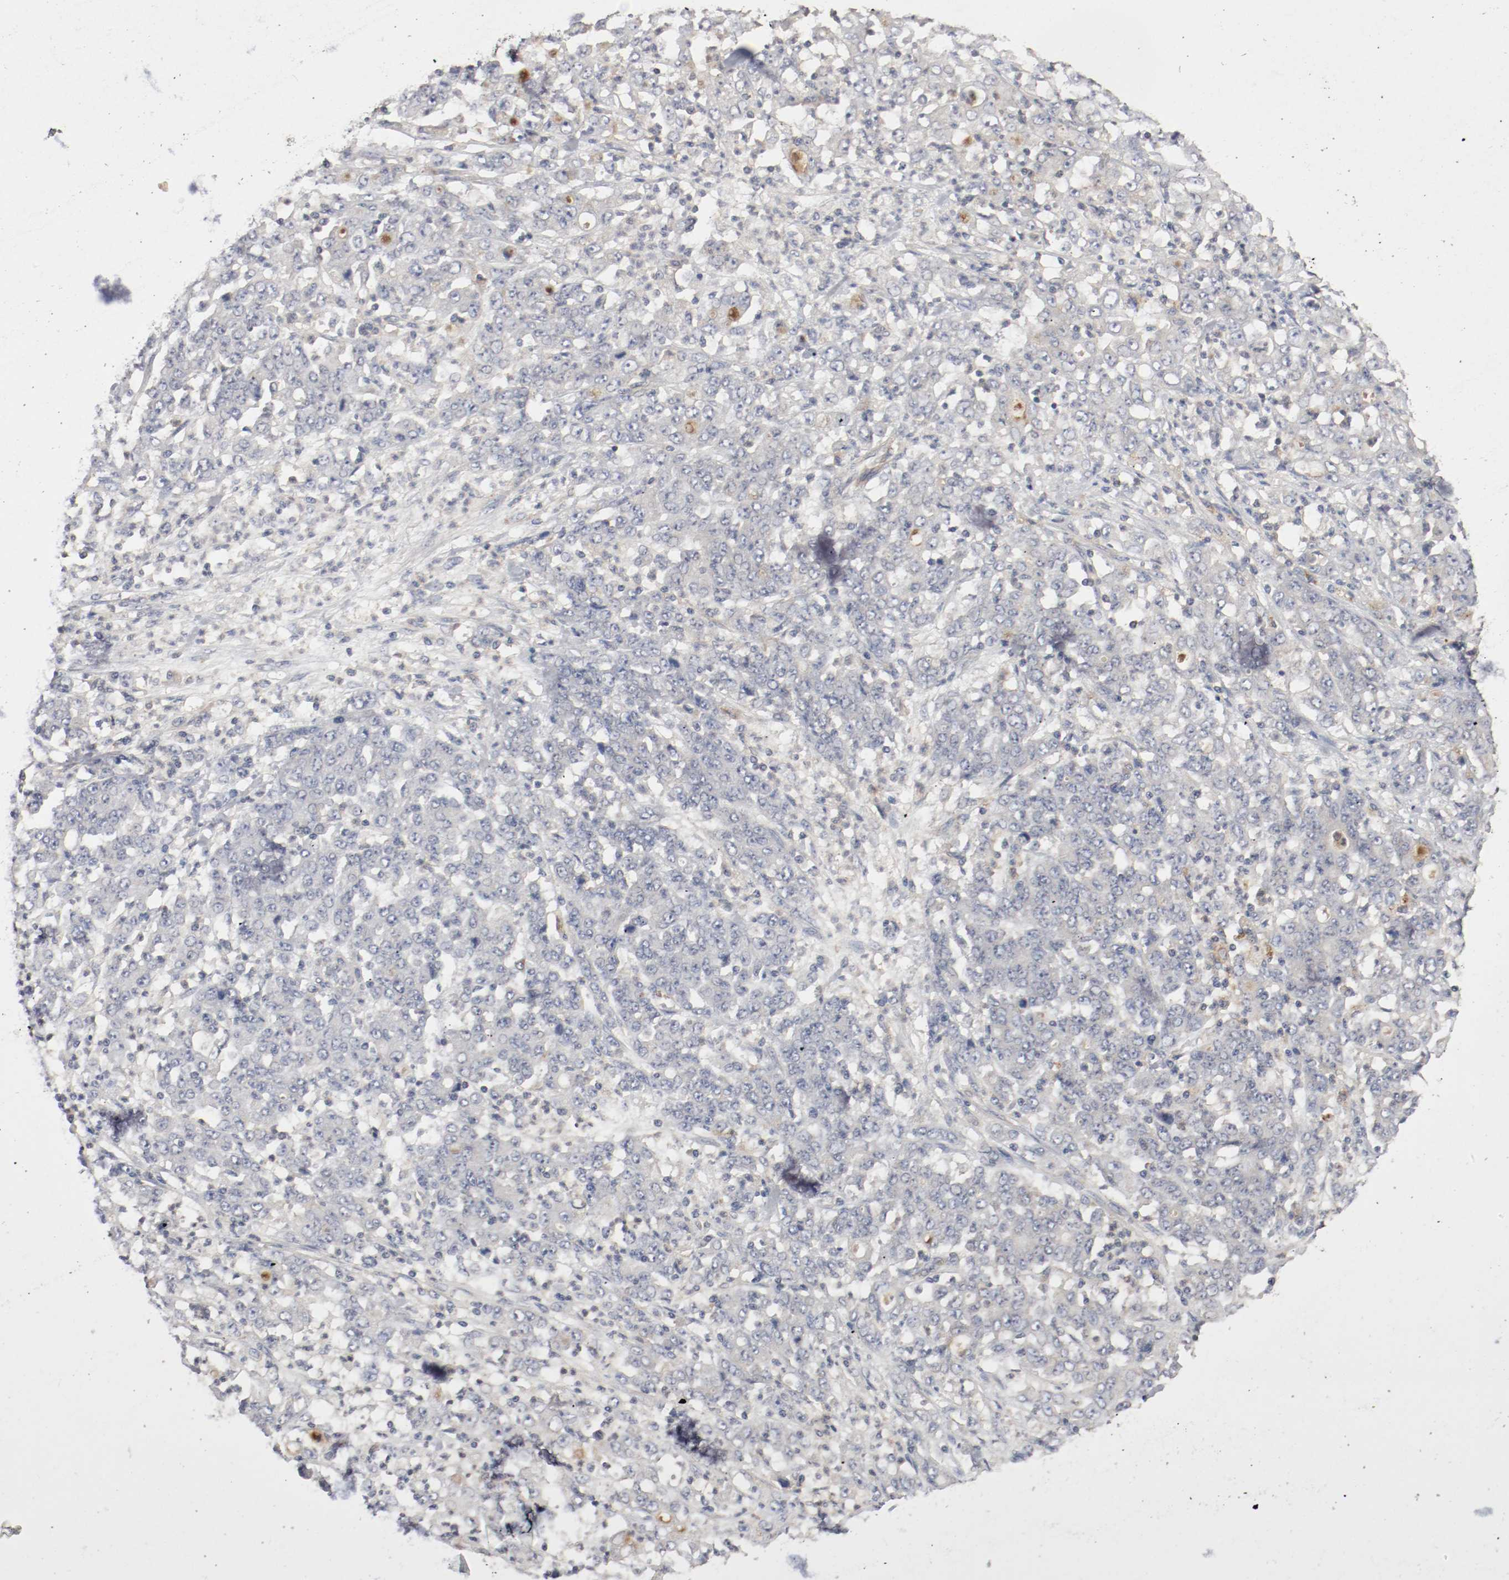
{"staining": {"intensity": "weak", "quantity": "25%-75%", "location": "cytoplasmic/membranous"}, "tissue": "stomach cancer", "cell_type": "Tumor cells", "image_type": "cancer", "snomed": [{"axis": "morphology", "description": "Adenocarcinoma, NOS"}, {"axis": "topography", "description": "Stomach, lower"}], "caption": "There is low levels of weak cytoplasmic/membranous expression in tumor cells of stomach cancer, as demonstrated by immunohistochemical staining (brown color).", "gene": "REN", "patient": {"sex": "female", "age": 71}}